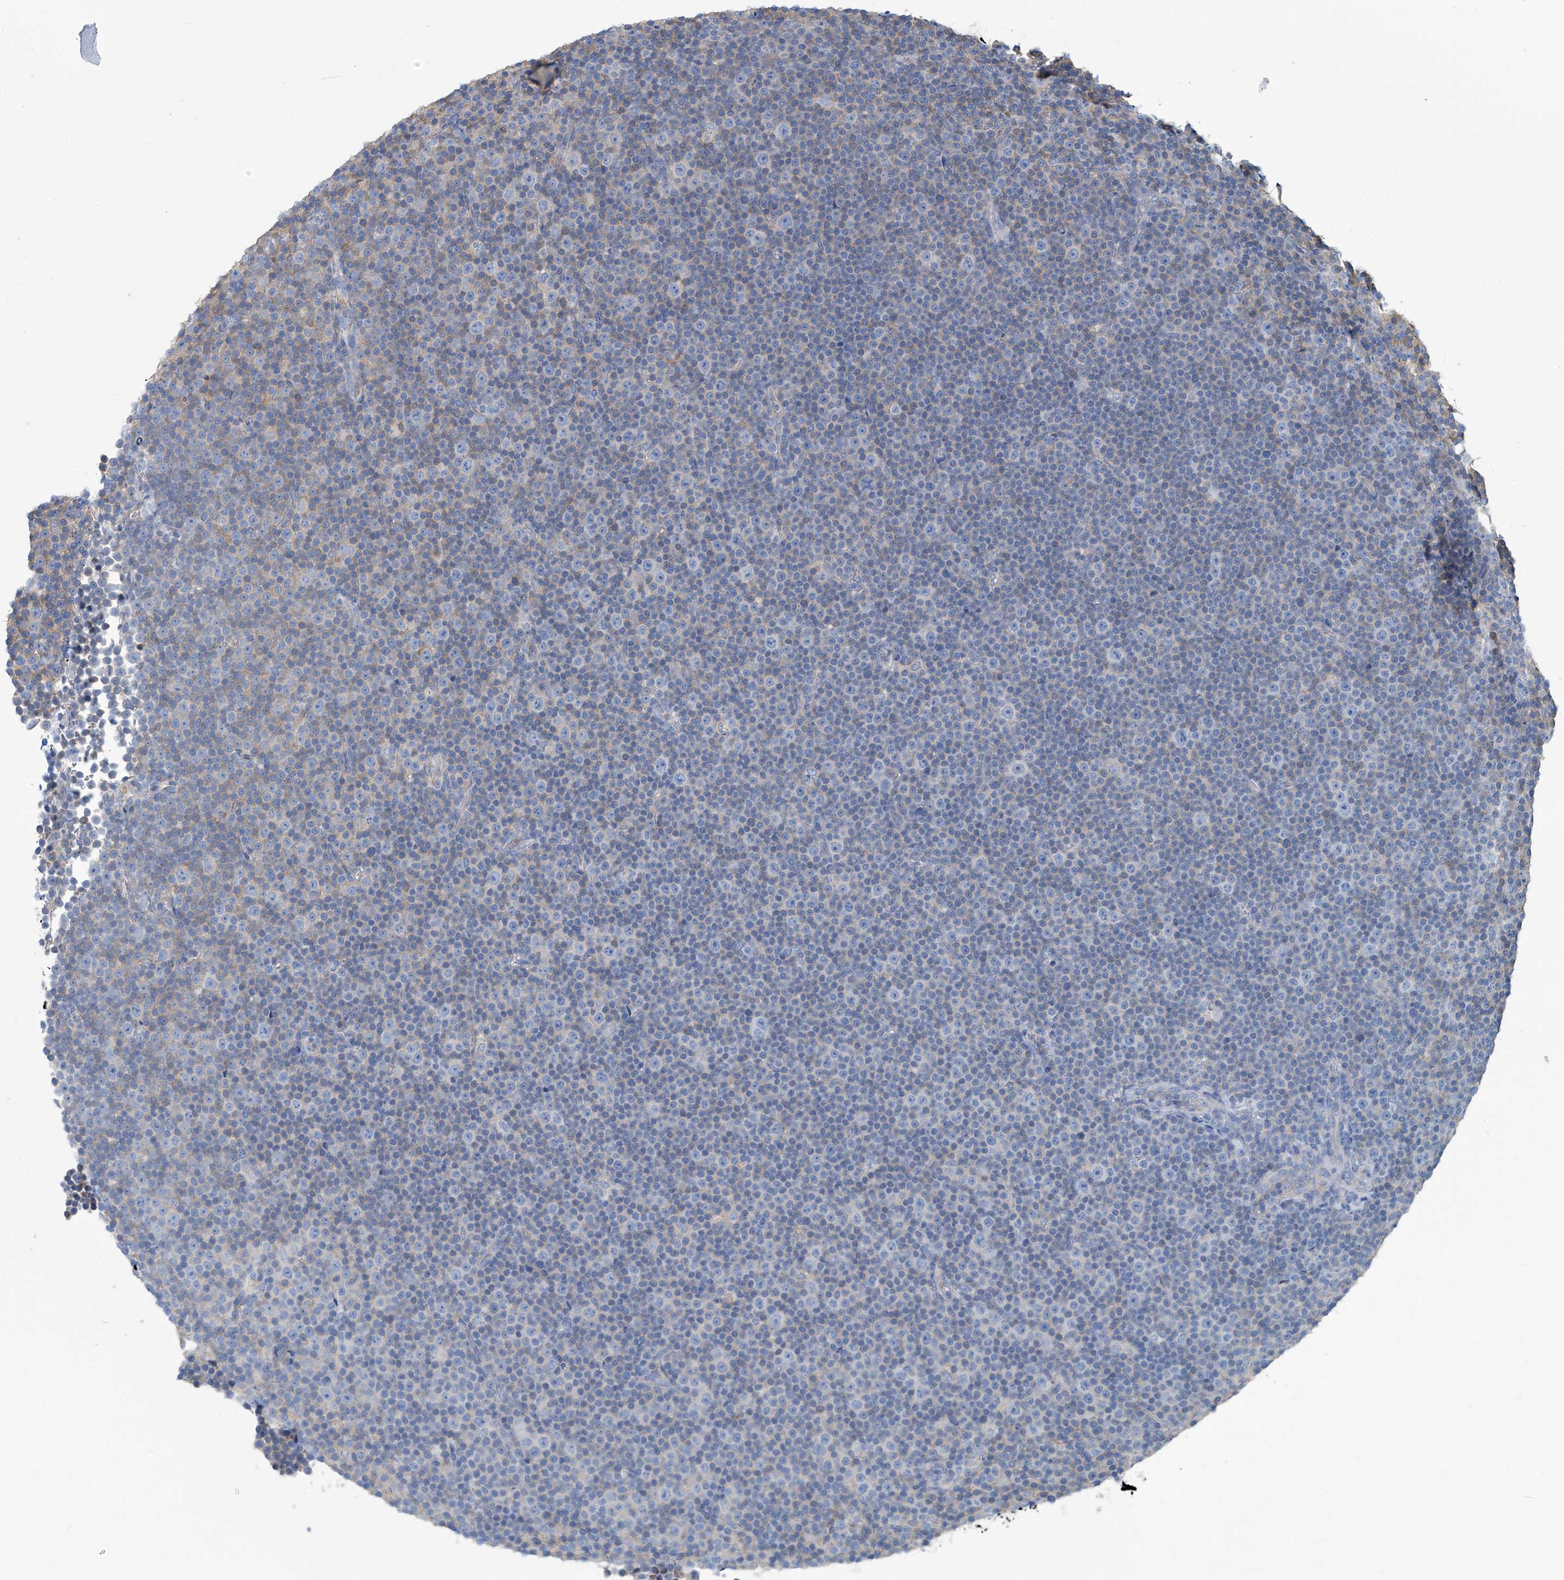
{"staining": {"intensity": "weak", "quantity": "<25%", "location": "cytoplasmic/membranous"}, "tissue": "lymphoma", "cell_type": "Tumor cells", "image_type": "cancer", "snomed": [{"axis": "morphology", "description": "Malignant lymphoma, non-Hodgkin's type, Low grade"}, {"axis": "topography", "description": "Lymph node"}], "caption": "This histopathology image is of lymphoma stained with IHC to label a protein in brown with the nuclei are counter-stained blue. There is no expression in tumor cells. (DAB IHC with hematoxylin counter stain).", "gene": "PFKL", "patient": {"sex": "female", "age": 67}}